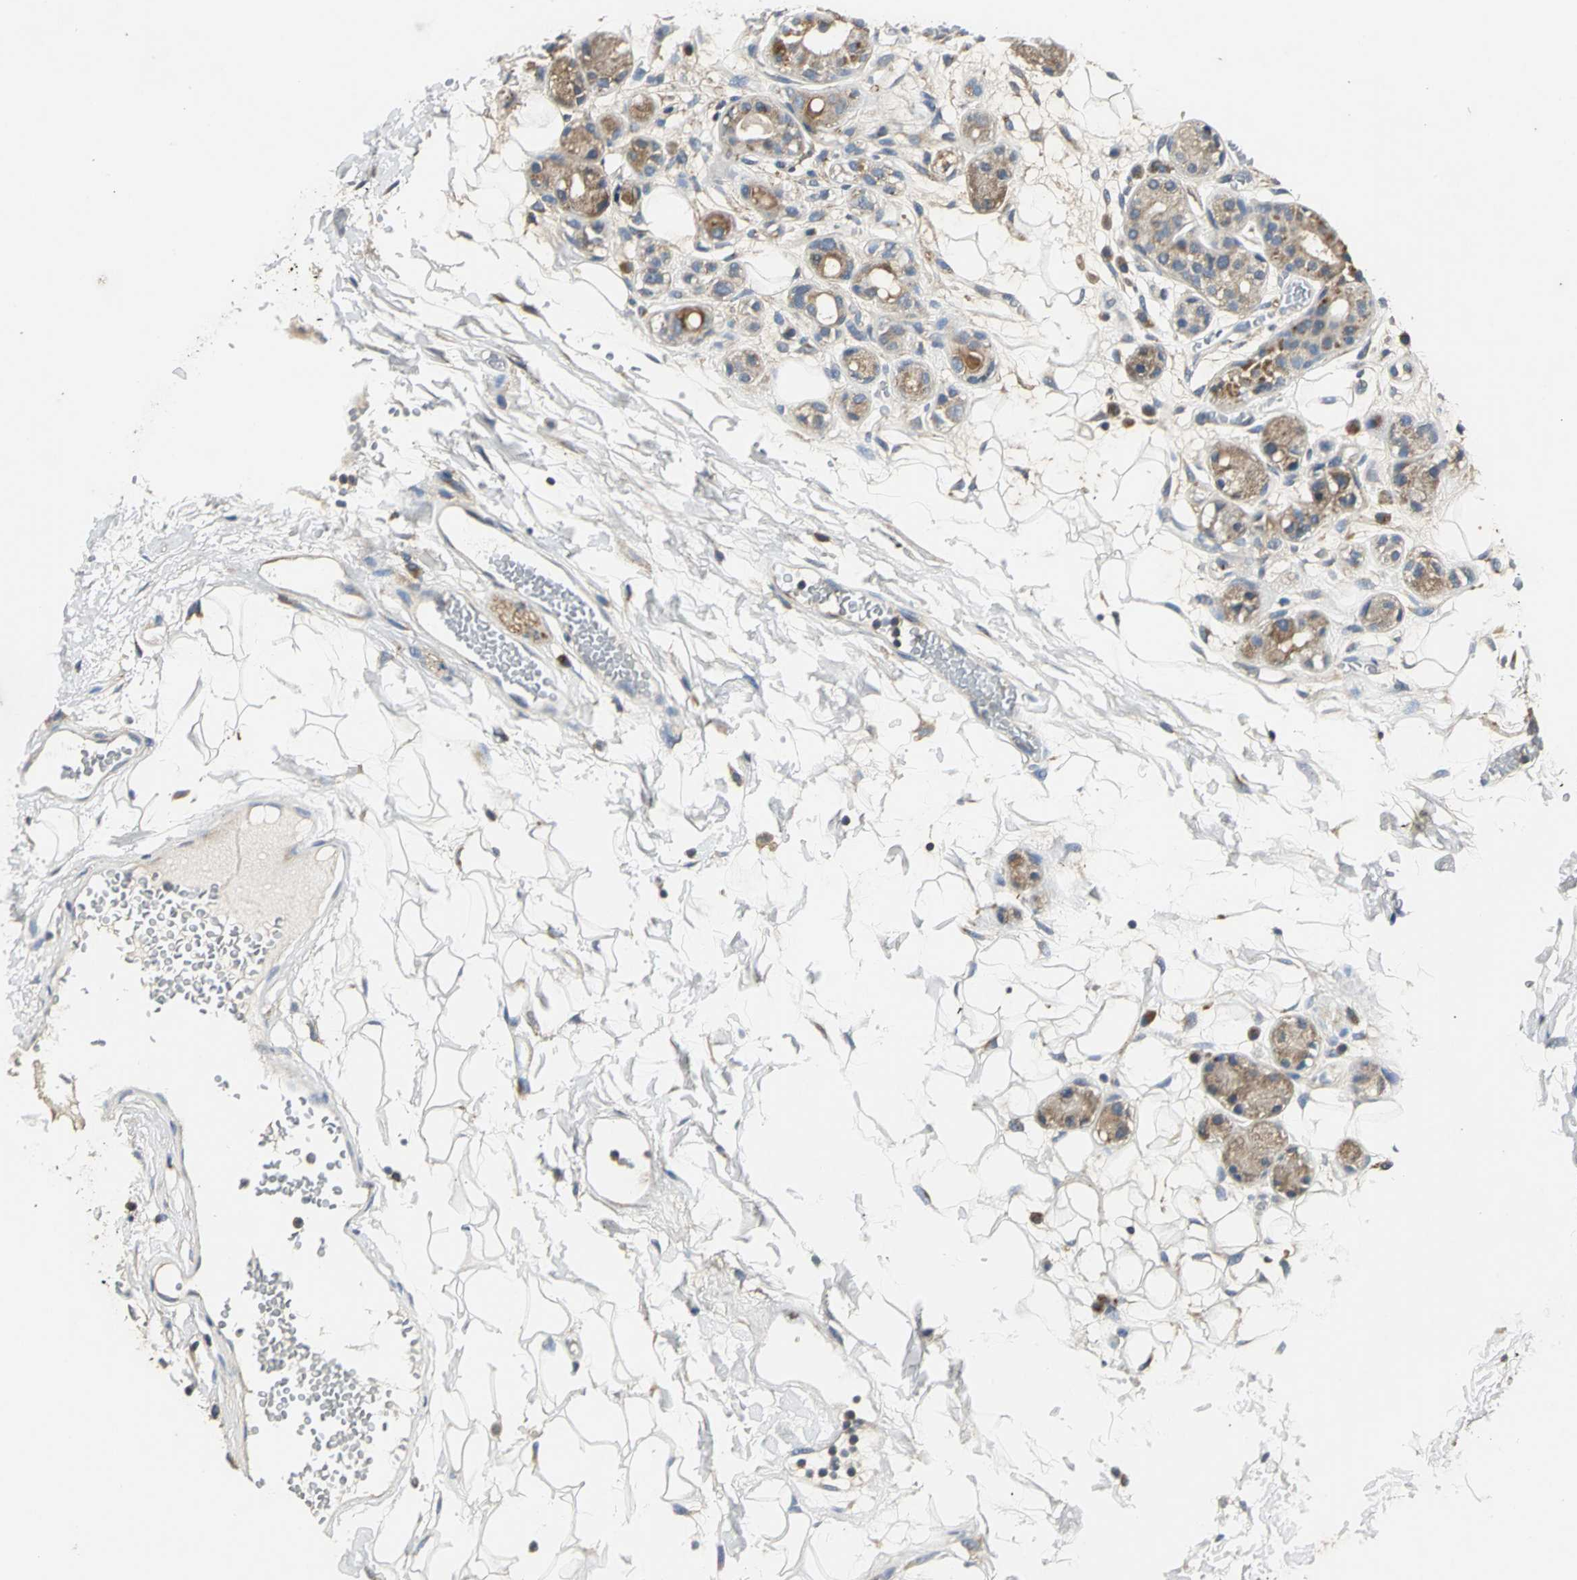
{"staining": {"intensity": "weak", "quantity": ">75%", "location": "cytoplasmic/membranous"}, "tissue": "adipose tissue", "cell_type": "Adipocytes", "image_type": "normal", "snomed": [{"axis": "morphology", "description": "Normal tissue, NOS"}, {"axis": "morphology", "description": "Inflammation, NOS"}, {"axis": "topography", "description": "Vascular tissue"}, {"axis": "topography", "description": "Salivary gland"}], "caption": "The photomicrograph reveals a brown stain indicating the presence of a protein in the cytoplasmic/membranous of adipocytes in adipose tissue.", "gene": "IRF3", "patient": {"sex": "female", "age": 75}}